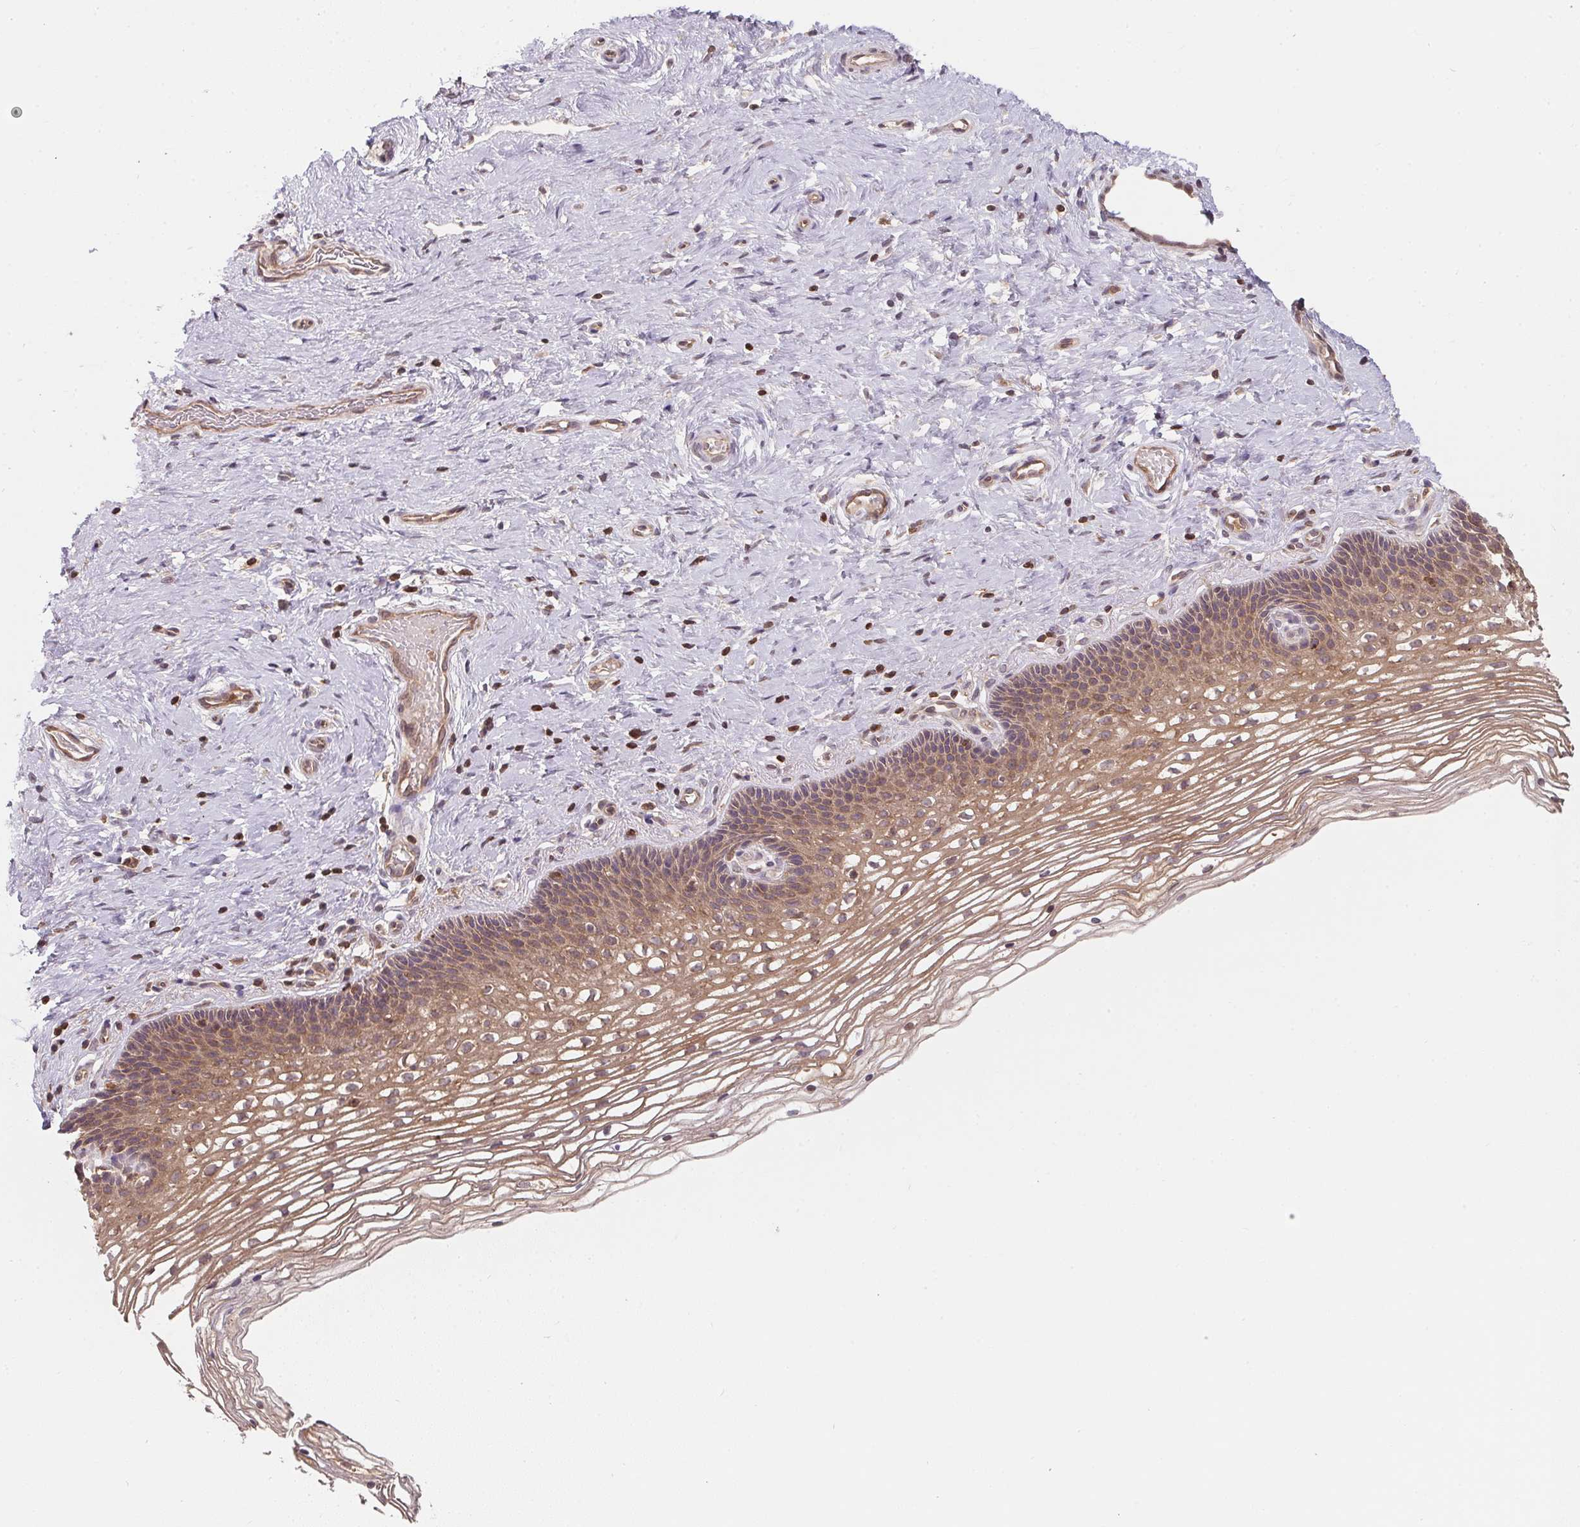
{"staining": {"intensity": "weak", "quantity": ">75%", "location": "cytoplasmic/membranous"}, "tissue": "cervix", "cell_type": "Glandular cells", "image_type": "normal", "snomed": [{"axis": "morphology", "description": "Normal tissue, NOS"}, {"axis": "topography", "description": "Cervix"}], "caption": "Weak cytoplasmic/membranous positivity for a protein is appreciated in approximately >75% of glandular cells of benign cervix using IHC.", "gene": "ANKRD13A", "patient": {"sex": "female", "age": 34}}